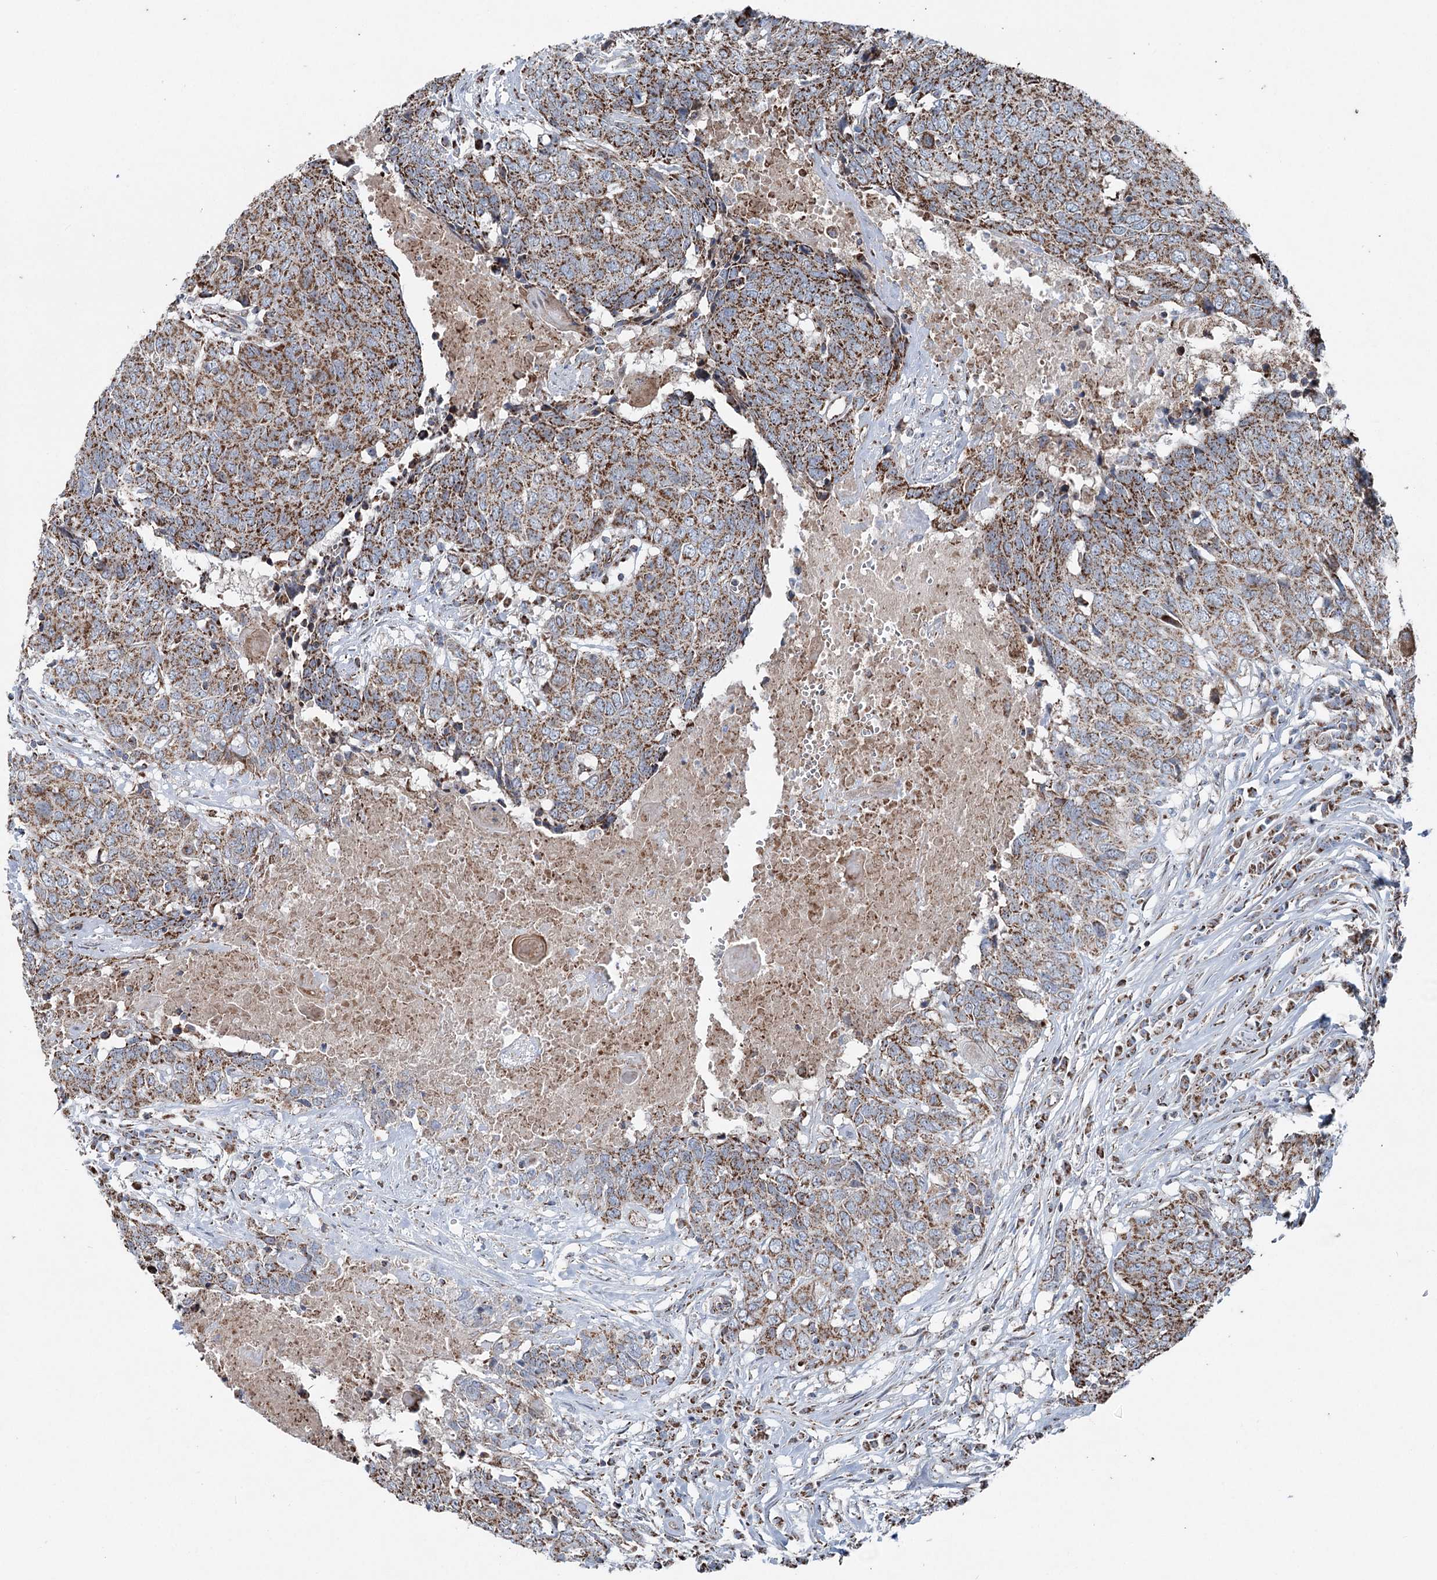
{"staining": {"intensity": "strong", "quantity": ">75%", "location": "cytoplasmic/membranous"}, "tissue": "head and neck cancer", "cell_type": "Tumor cells", "image_type": "cancer", "snomed": [{"axis": "morphology", "description": "Squamous cell carcinoma, NOS"}, {"axis": "topography", "description": "Head-Neck"}], "caption": "Head and neck cancer tissue reveals strong cytoplasmic/membranous staining in approximately >75% of tumor cells, visualized by immunohistochemistry.", "gene": "UCN3", "patient": {"sex": "male", "age": 66}}